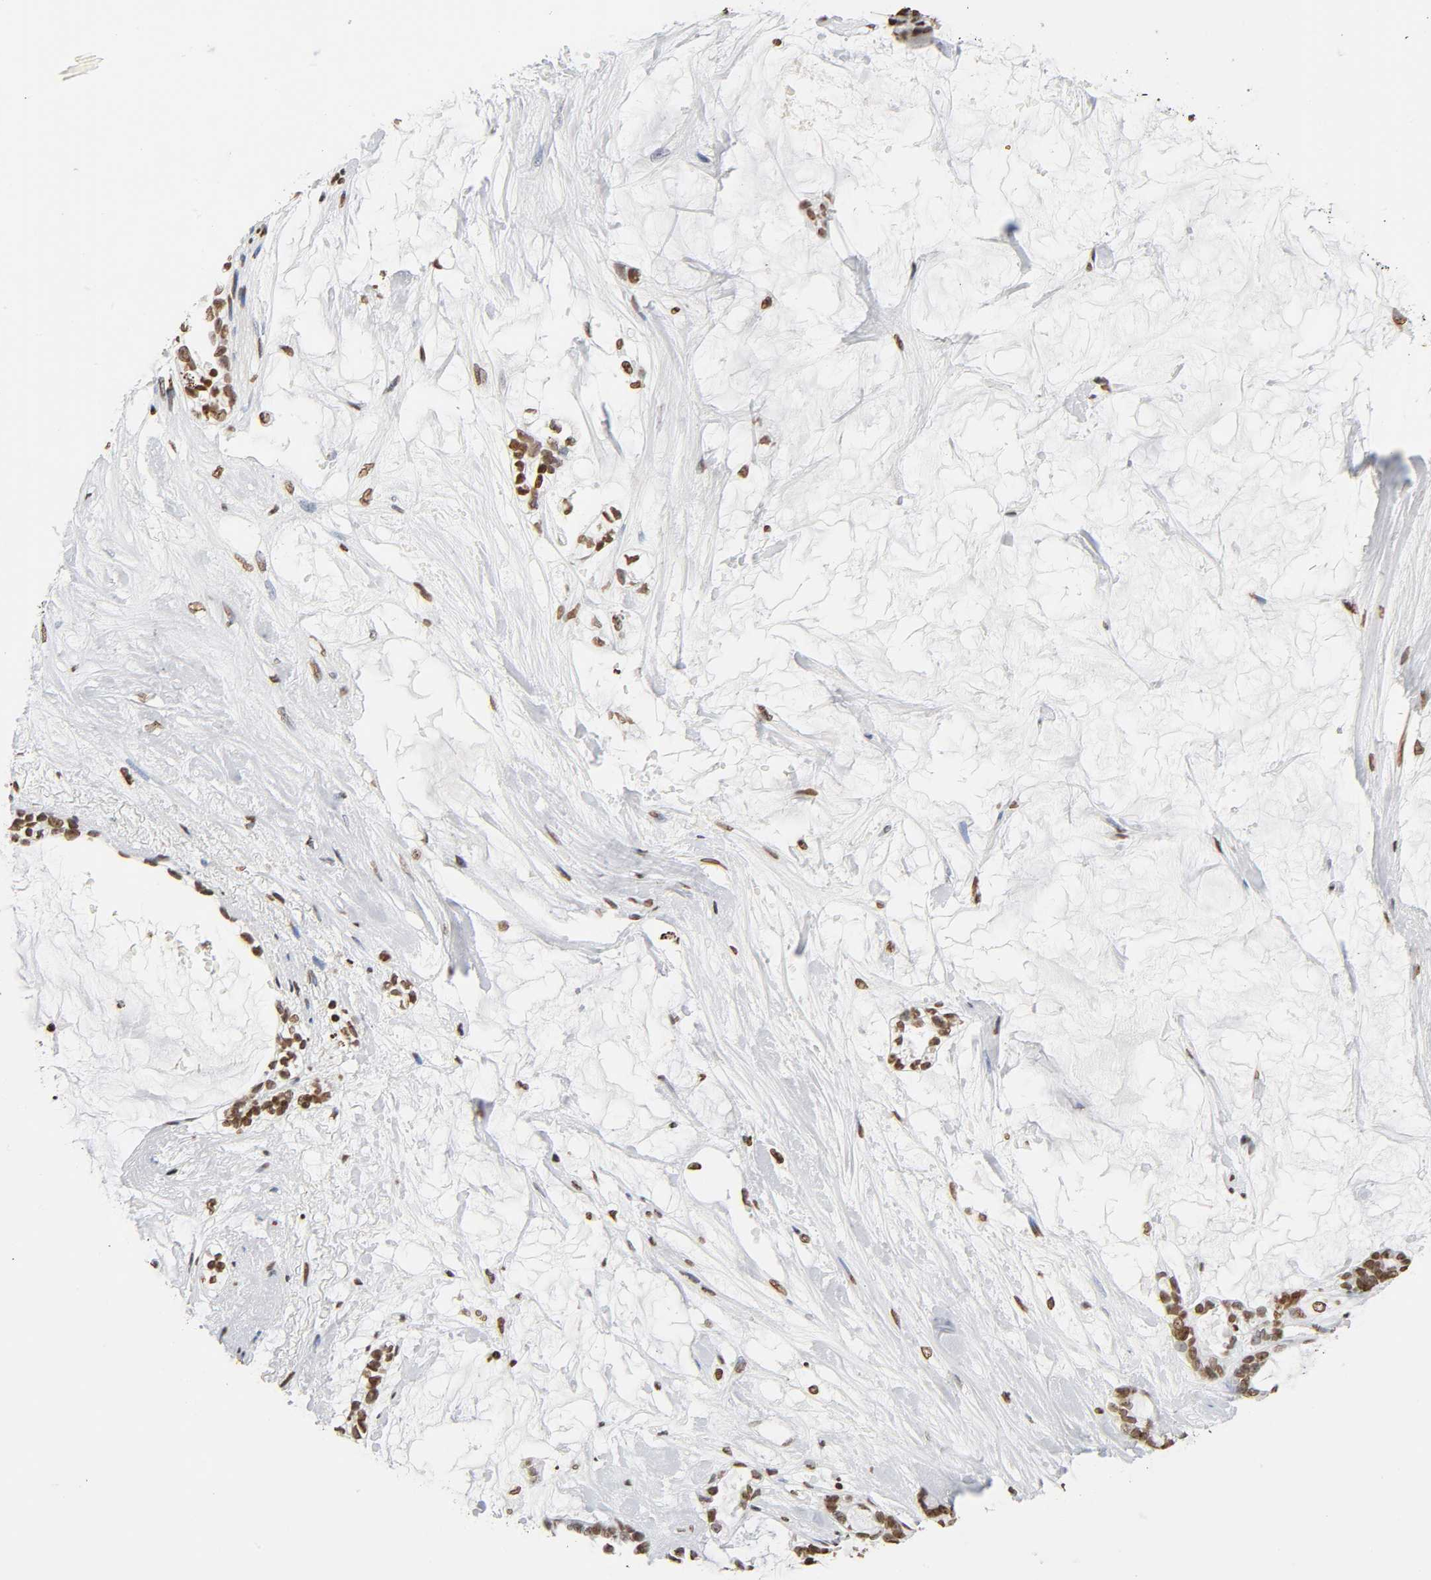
{"staining": {"intensity": "moderate", "quantity": ">75%", "location": "nuclear"}, "tissue": "pancreatic cancer", "cell_type": "Tumor cells", "image_type": "cancer", "snomed": [{"axis": "morphology", "description": "Adenocarcinoma, NOS"}, {"axis": "topography", "description": "Pancreas"}], "caption": "Protein expression analysis of pancreatic cancer reveals moderate nuclear positivity in about >75% of tumor cells.", "gene": "HOXA6", "patient": {"sex": "female", "age": 73}}